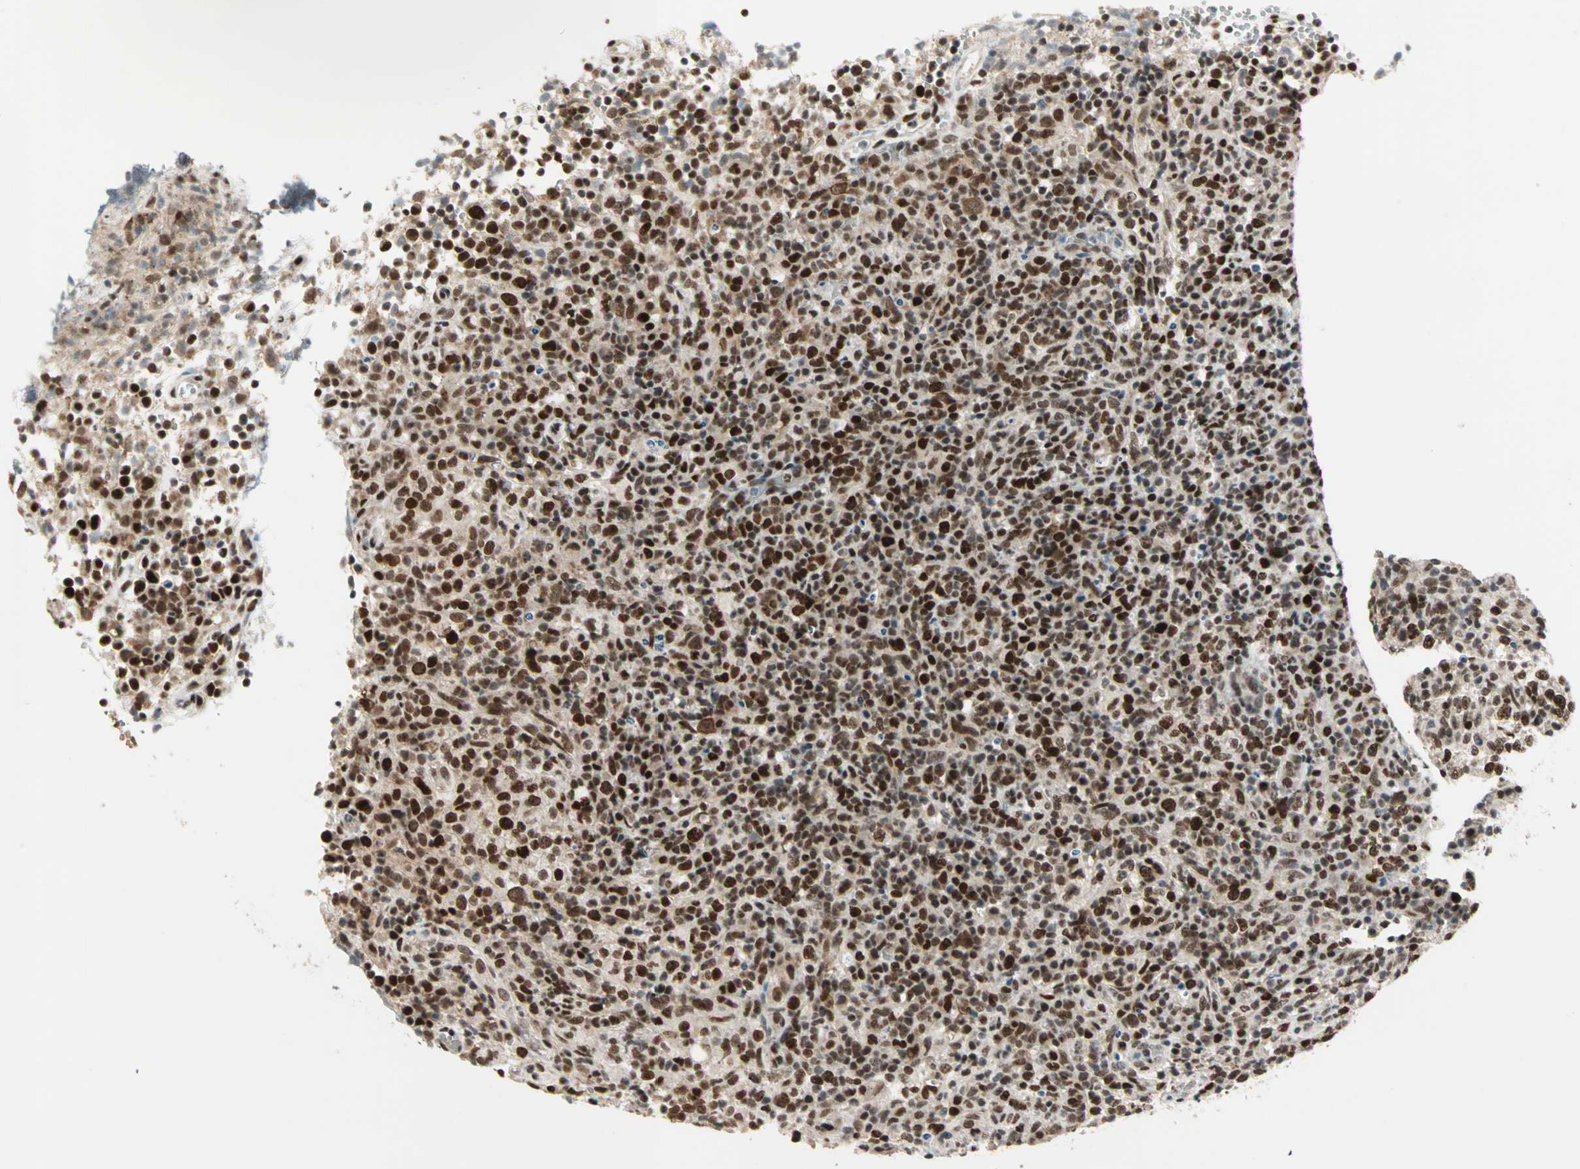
{"staining": {"intensity": "strong", "quantity": ">75%", "location": "nuclear"}, "tissue": "lymphoma", "cell_type": "Tumor cells", "image_type": "cancer", "snomed": [{"axis": "morphology", "description": "Malignant lymphoma, non-Hodgkin's type, High grade"}, {"axis": "topography", "description": "Lymph node"}], "caption": "A photomicrograph of human malignant lymphoma, non-Hodgkin's type (high-grade) stained for a protein displays strong nuclear brown staining in tumor cells.", "gene": "MDC1", "patient": {"sex": "female", "age": 76}}